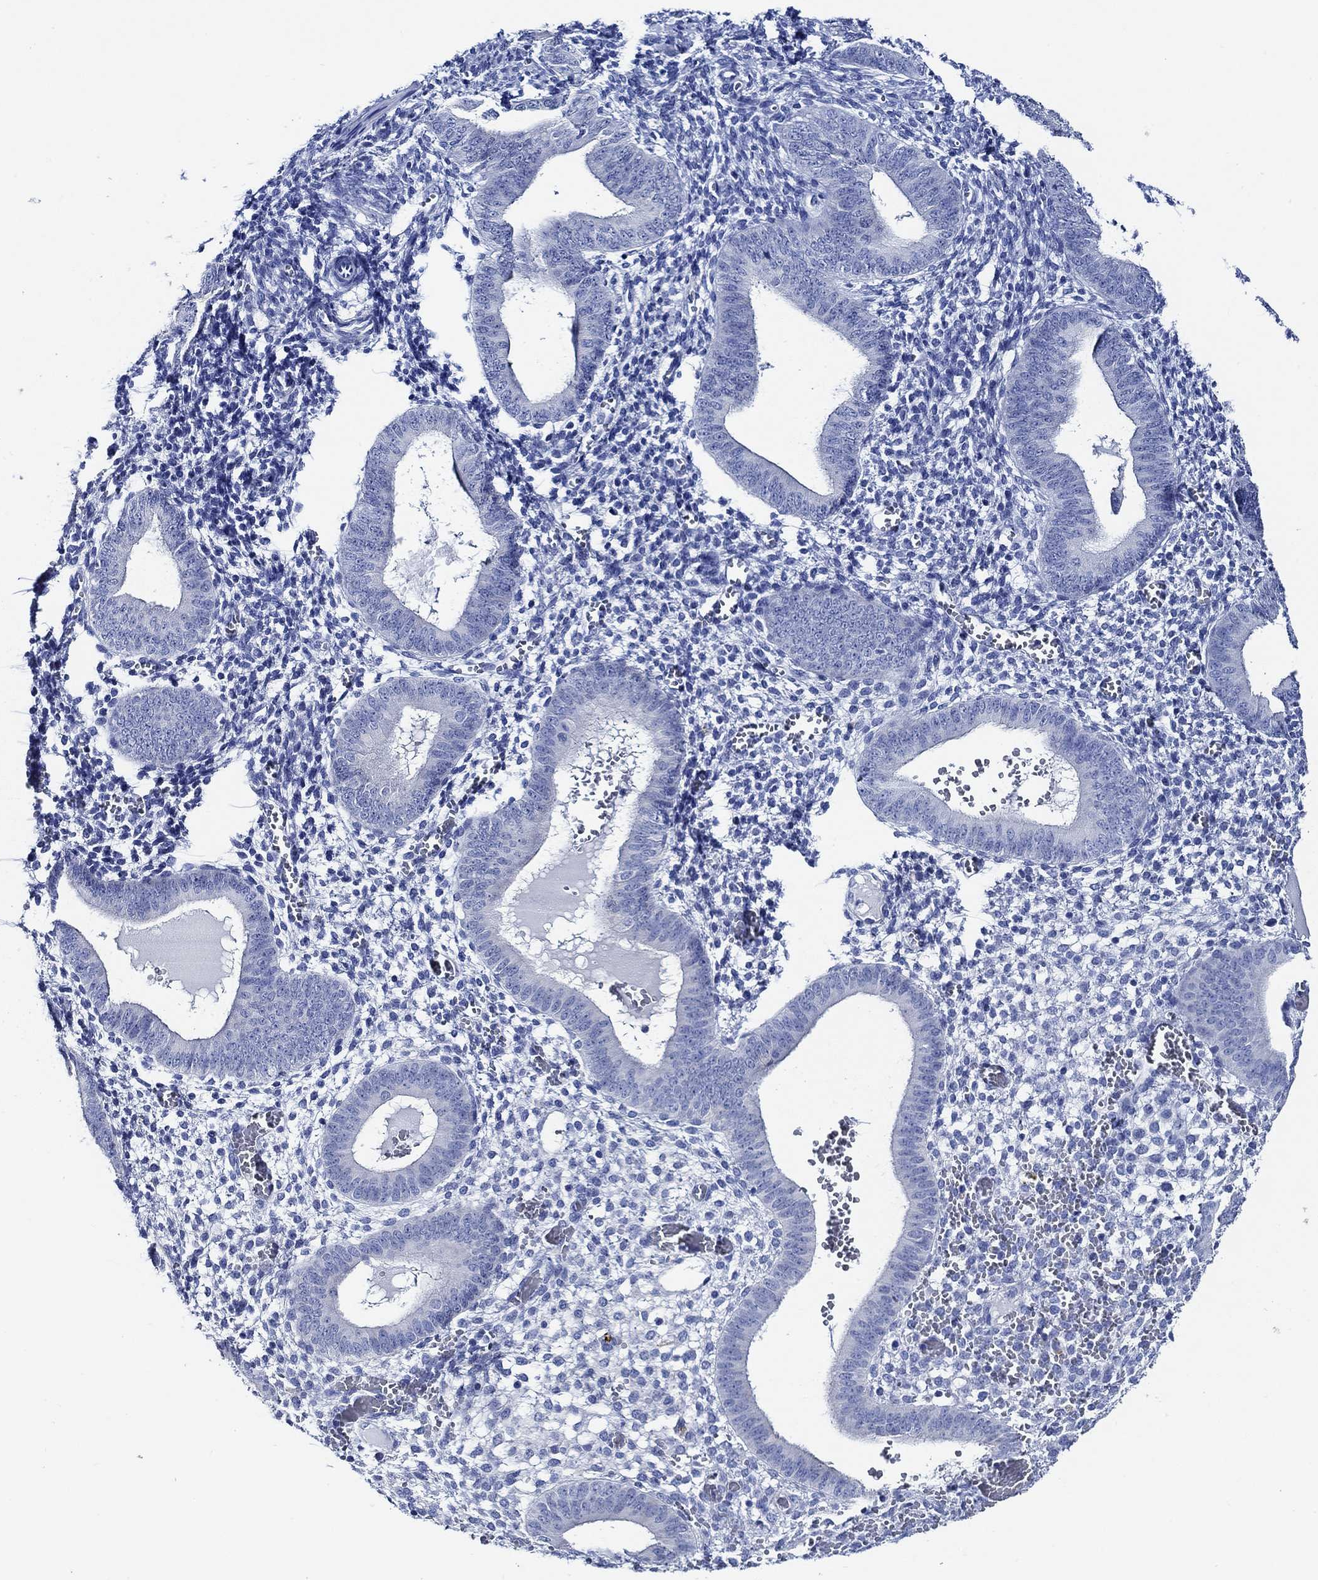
{"staining": {"intensity": "negative", "quantity": "none", "location": "none"}, "tissue": "endometrium", "cell_type": "Cells in endometrial stroma", "image_type": "normal", "snomed": [{"axis": "morphology", "description": "Normal tissue, NOS"}, {"axis": "topography", "description": "Endometrium"}], "caption": "An immunohistochemistry (IHC) image of unremarkable endometrium is shown. There is no staining in cells in endometrial stroma of endometrium.", "gene": "WDR62", "patient": {"sex": "female", "age": 42}}